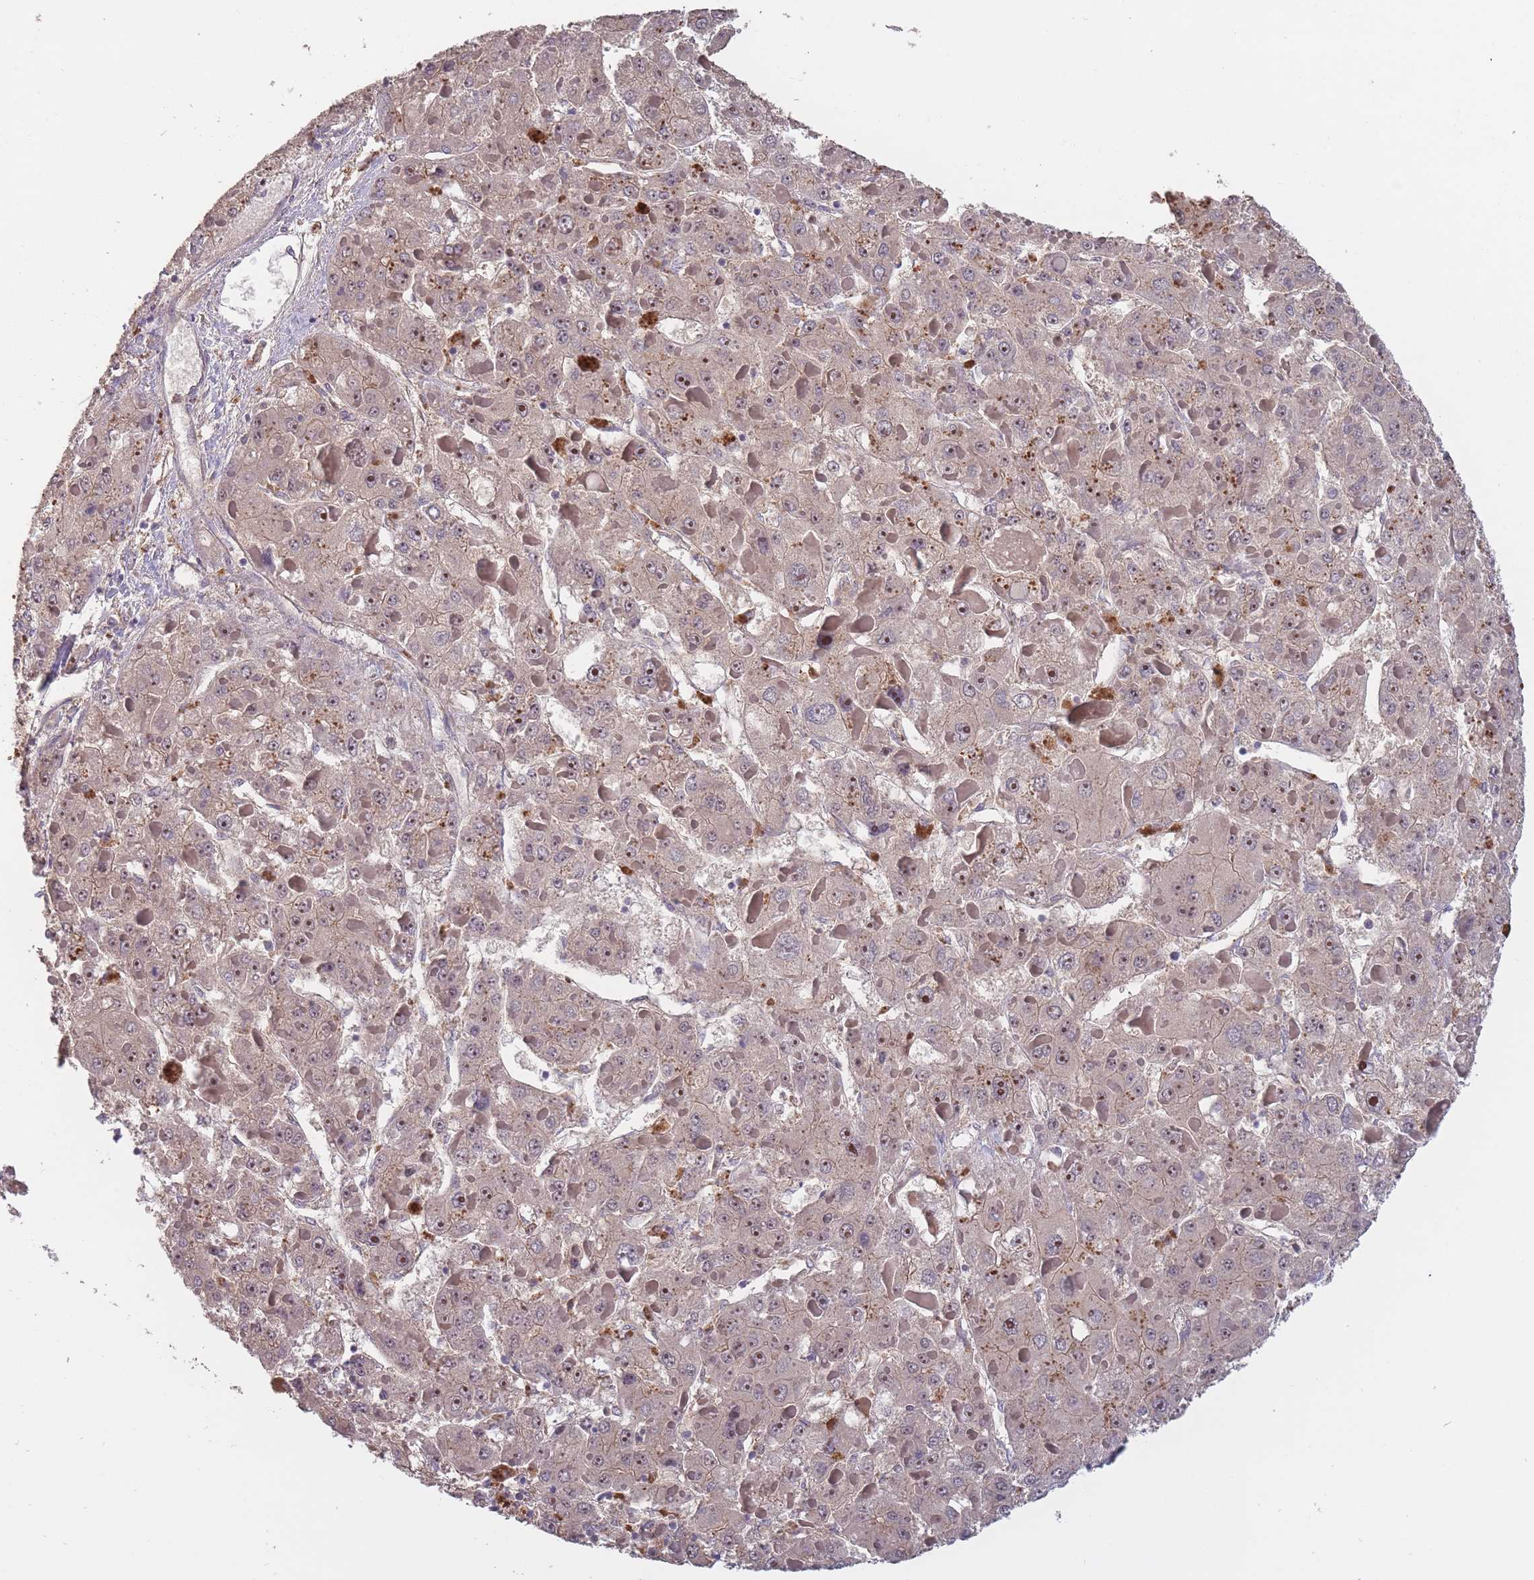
{"staining": {"intensity": "weak", "quantity": ">75%", "location": "cytoplasmic/membranous,nuclear"}, "tissue": "liver cancer", "cell_type": "Tumor cells", "image_type": "cancer", "snomed": [{"axis": "morphology", "description": "Carcinoma, Hepatocellular, NOS"}, {"axis": "topography", "description": "Liver"}], "caption": "Immunohistochemical staining of liver cancer demonstrates low levels of weak cytoplasmic/membranous and nuclear protein positivity in approximately >75% of tumor cells.", "gene": "KIAA1755", "patient": {"sex": "female", "age": 73}}